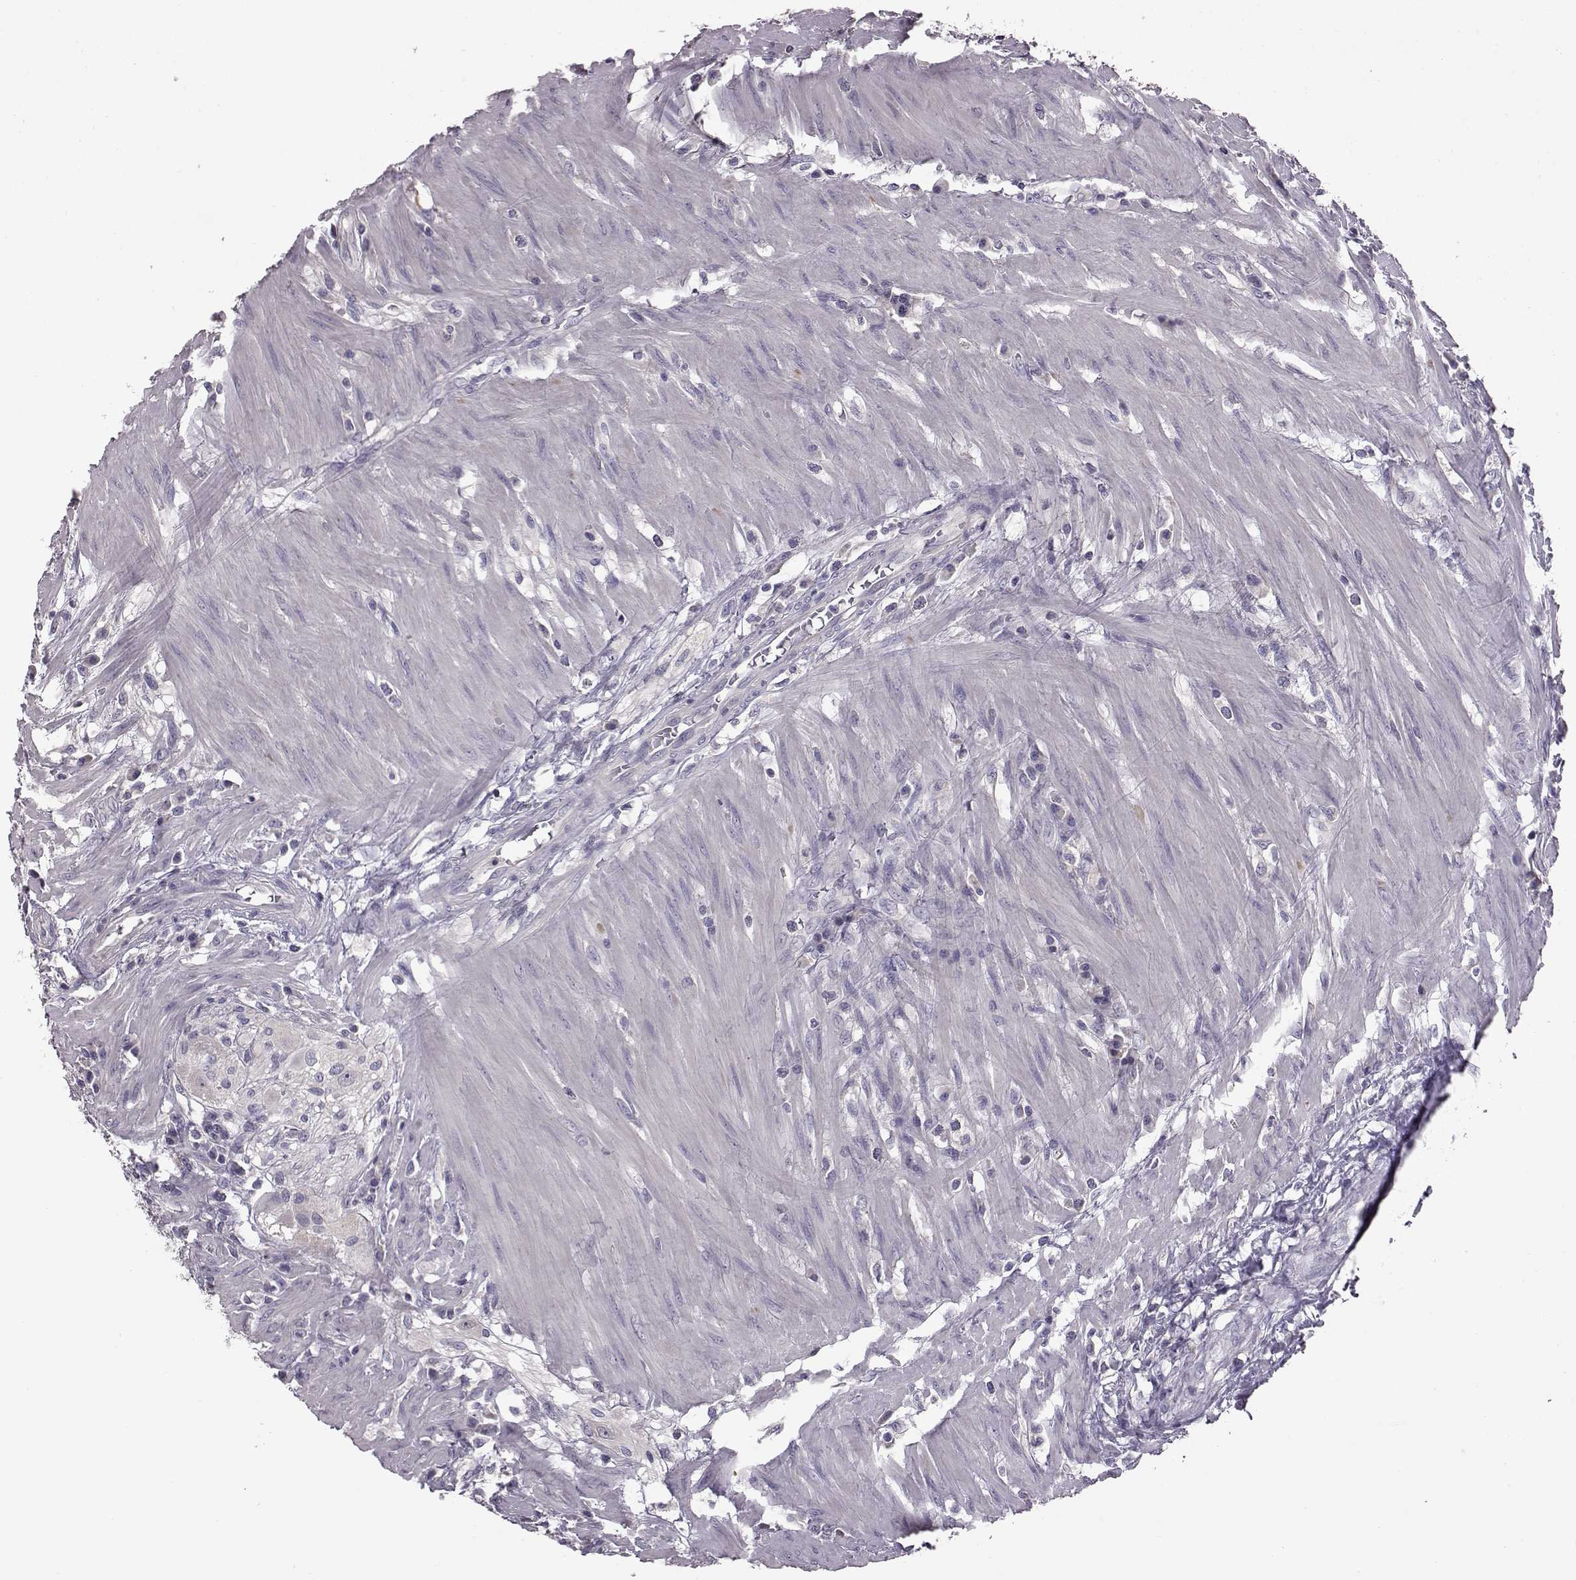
{"staining": {"intensity": "negative", "quantity": "none", "location": "none"}, "tissue": "colorectal cancer", "cell_type": "Tumor cells", "image_type": "cancer", "snomed": [{"axis": "morphology", "description": "Adenocarcinoma, NOS"}, {"axis": "topography", "description": "Colon"}], "caption": "Human colorectal adenocarcinoma stained for a protein using immunohistochemistry reveals no positivity in tumor cells.", "gene": "ADGRG2", "patient": {"sex": "male", "age": 57}}